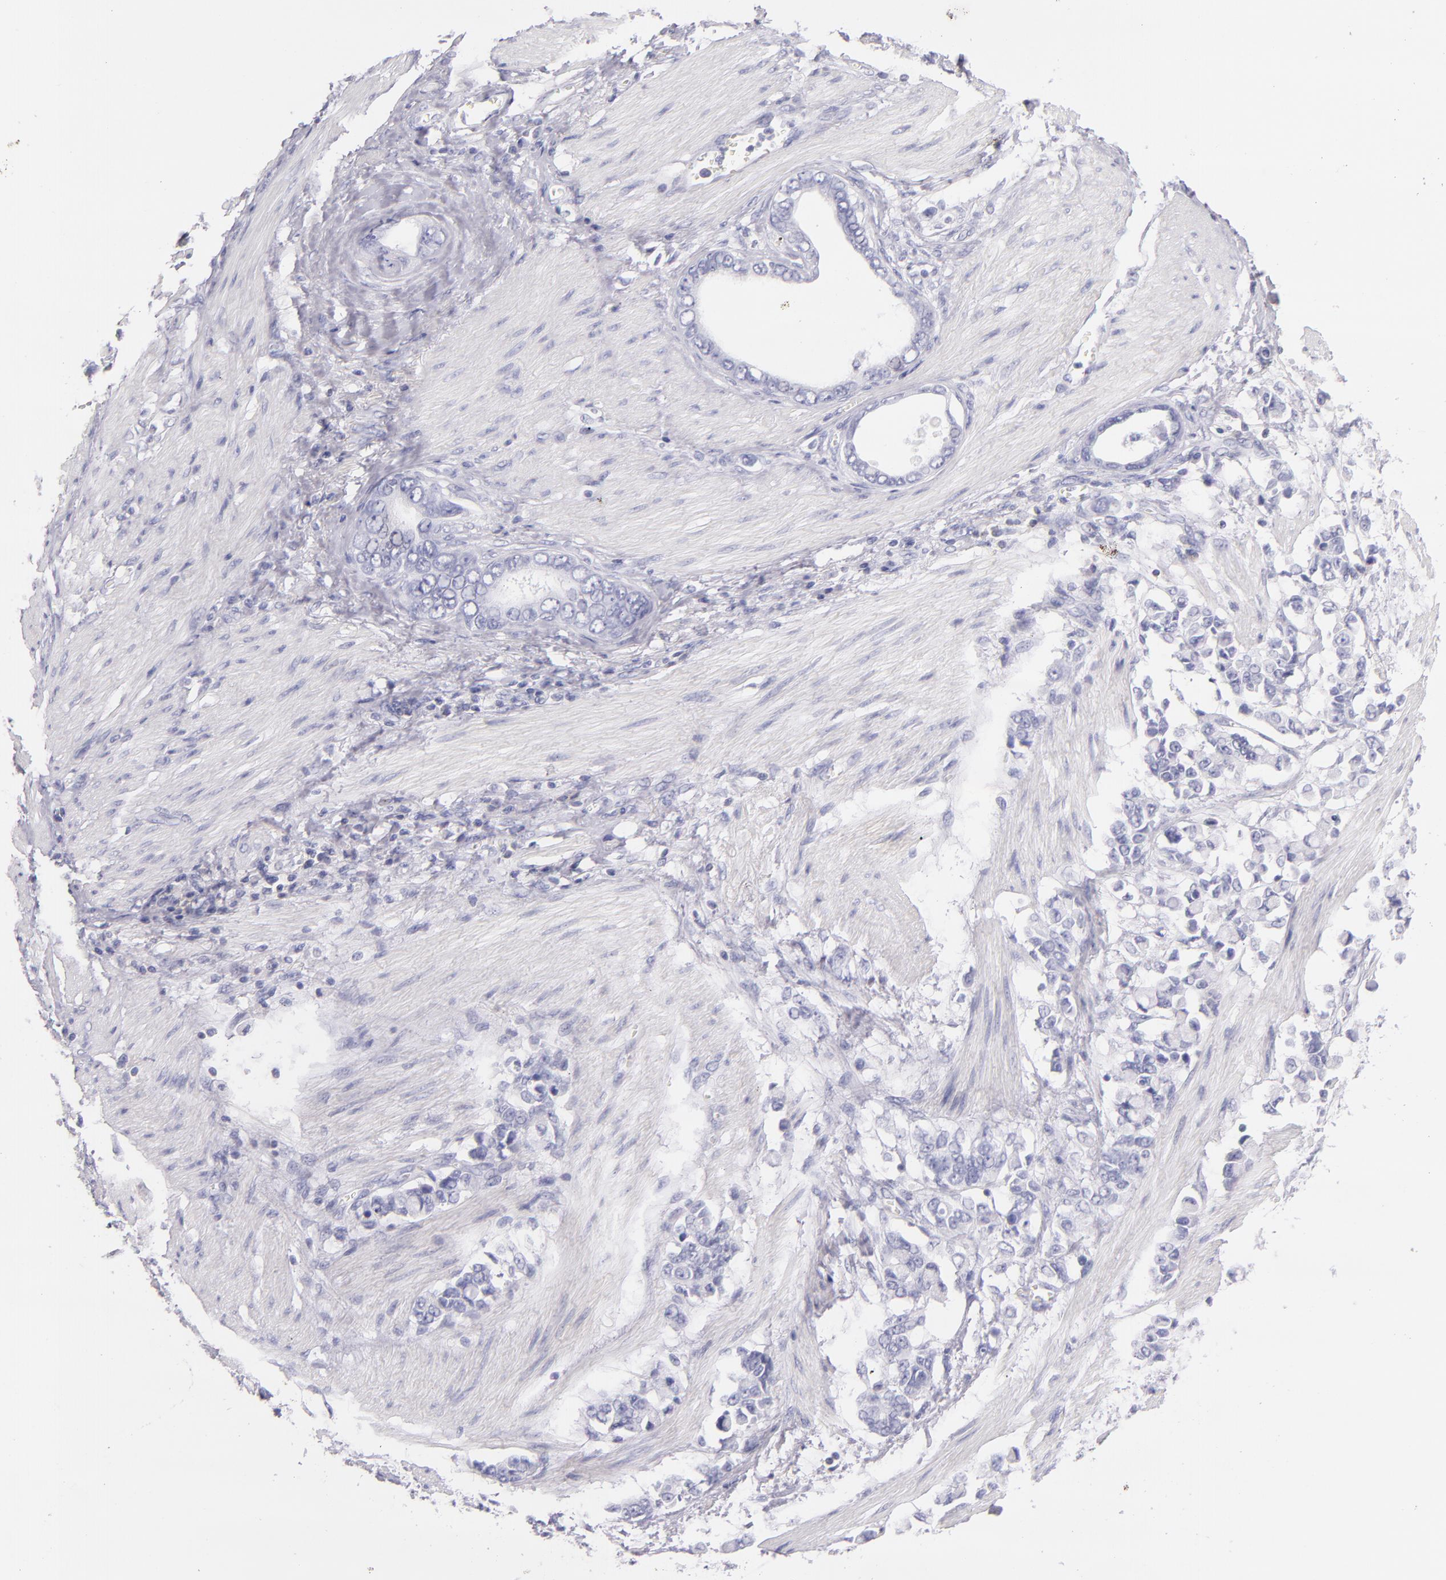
{"staining": {"intensity": "negative", "quantity": "none", "location": "none"}, "tissue": "stomach cancer", "cell_type": "Tumor cells", "image_type": "cancer", "snomed": [{"axis": "morphology", "description": "Adenocarcinoma, NOS"}, {"axis": "topography", "description": "Stomach"}], "caption": "Stomach cancer (adenocarcinoma) was stained to show a protein in brown. There is no significant positivity in tumor cells.", "gene": "CD48", "patient": {"sex": "male", "age": 78}}